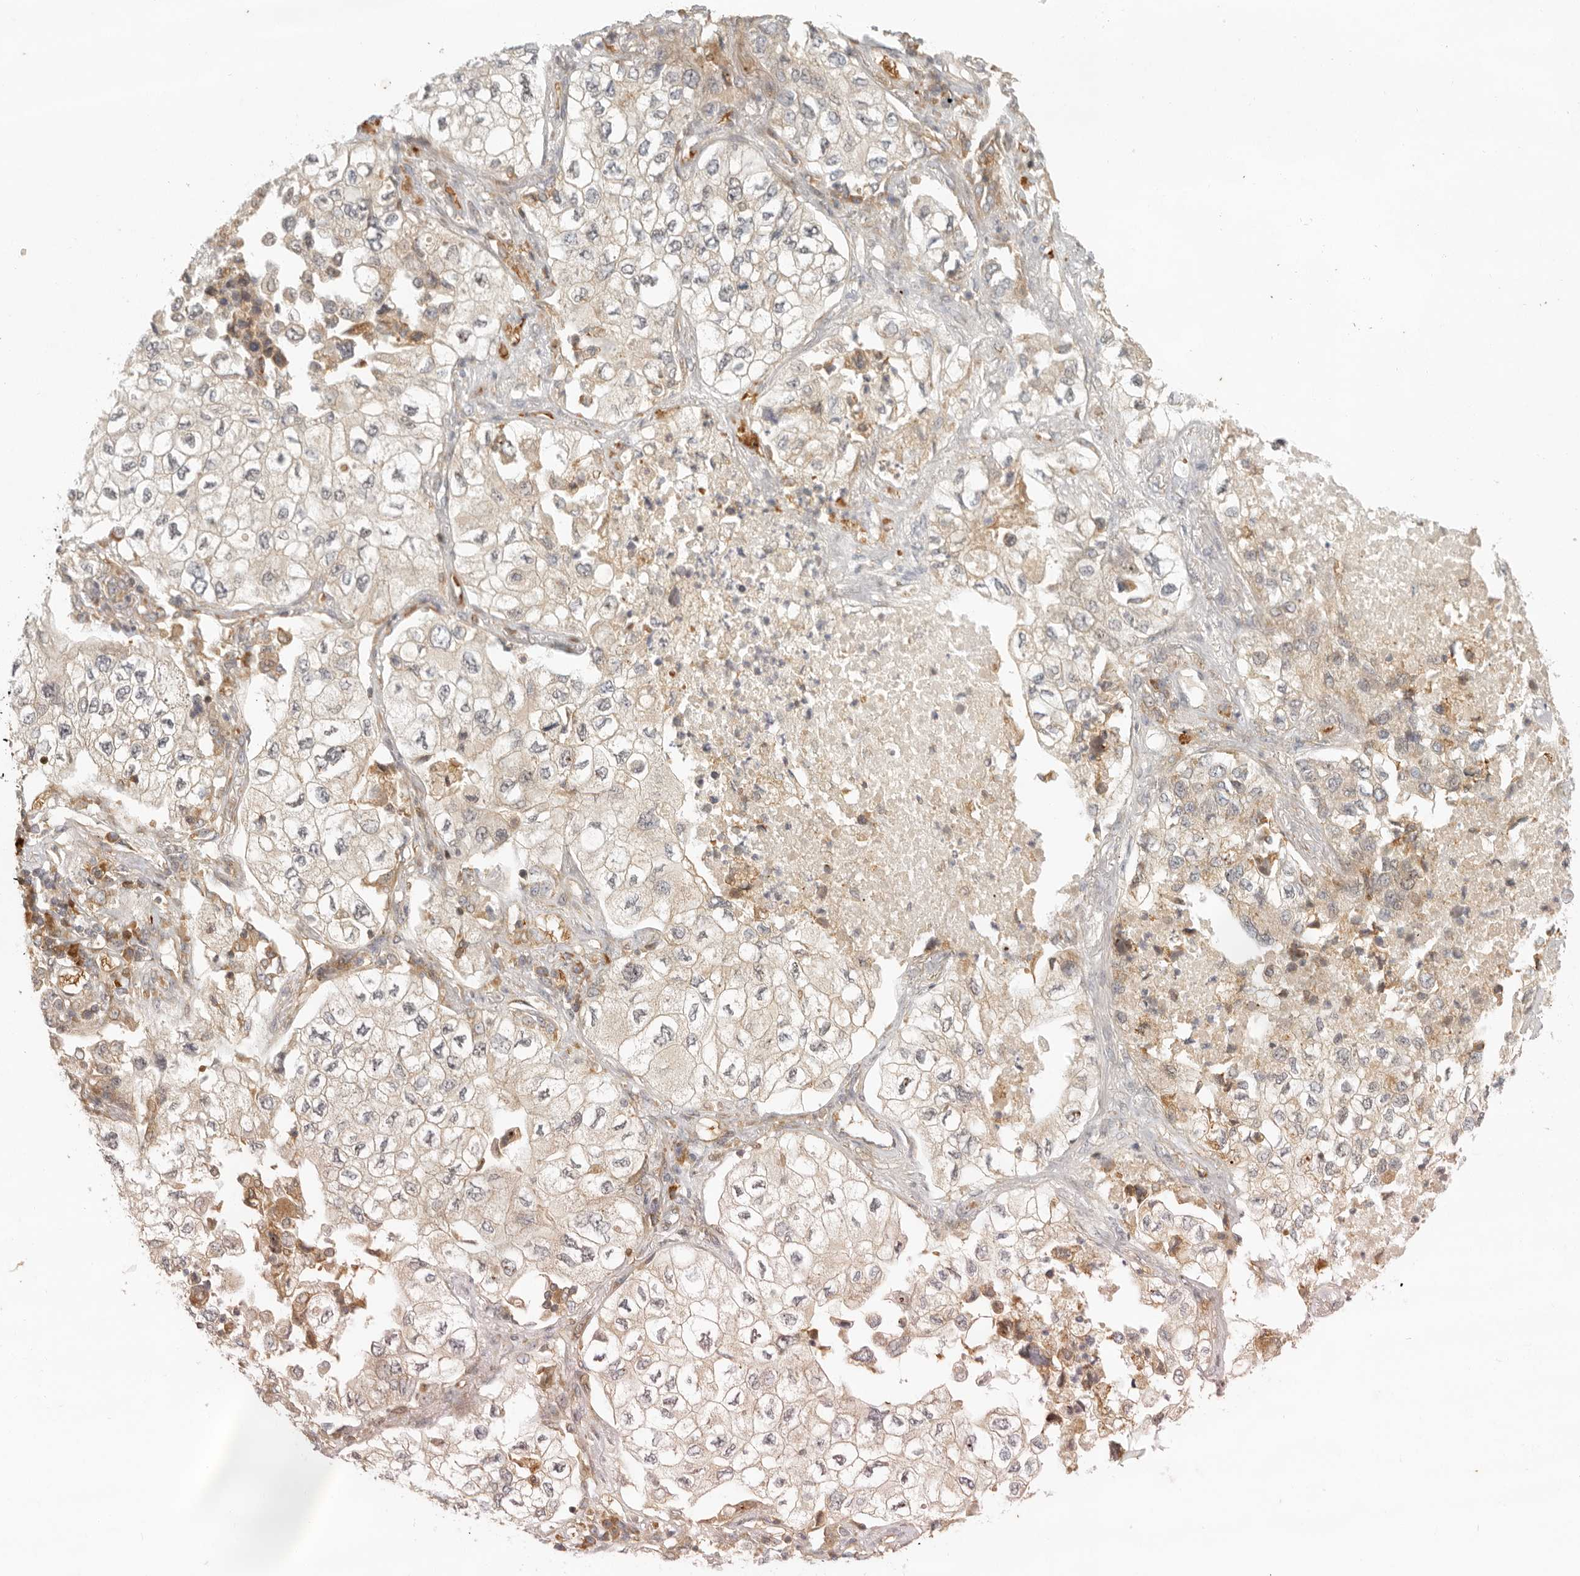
{"staining": {"intensity": "weak", "quantity": ">75%", "location": "cytoplasmic/membranous"}, "tissue": "lung cancer", "cell_type": "Tumor cells", "image_type": "cancer", "snomed": [{"axis": "morphology", "description": "Adenocarcinoma, NOS"}, {"axis": "topography", "description": "Lung"}], "caption": "The photomicrograph reveals a brown stain indicating the presence of a protein in the cytoplasmic/membranous of tumor cells in lung cancer (adenocarcinoma).", "gene": "AHDC1", "patient": {"sex": "male", "age": 63}}